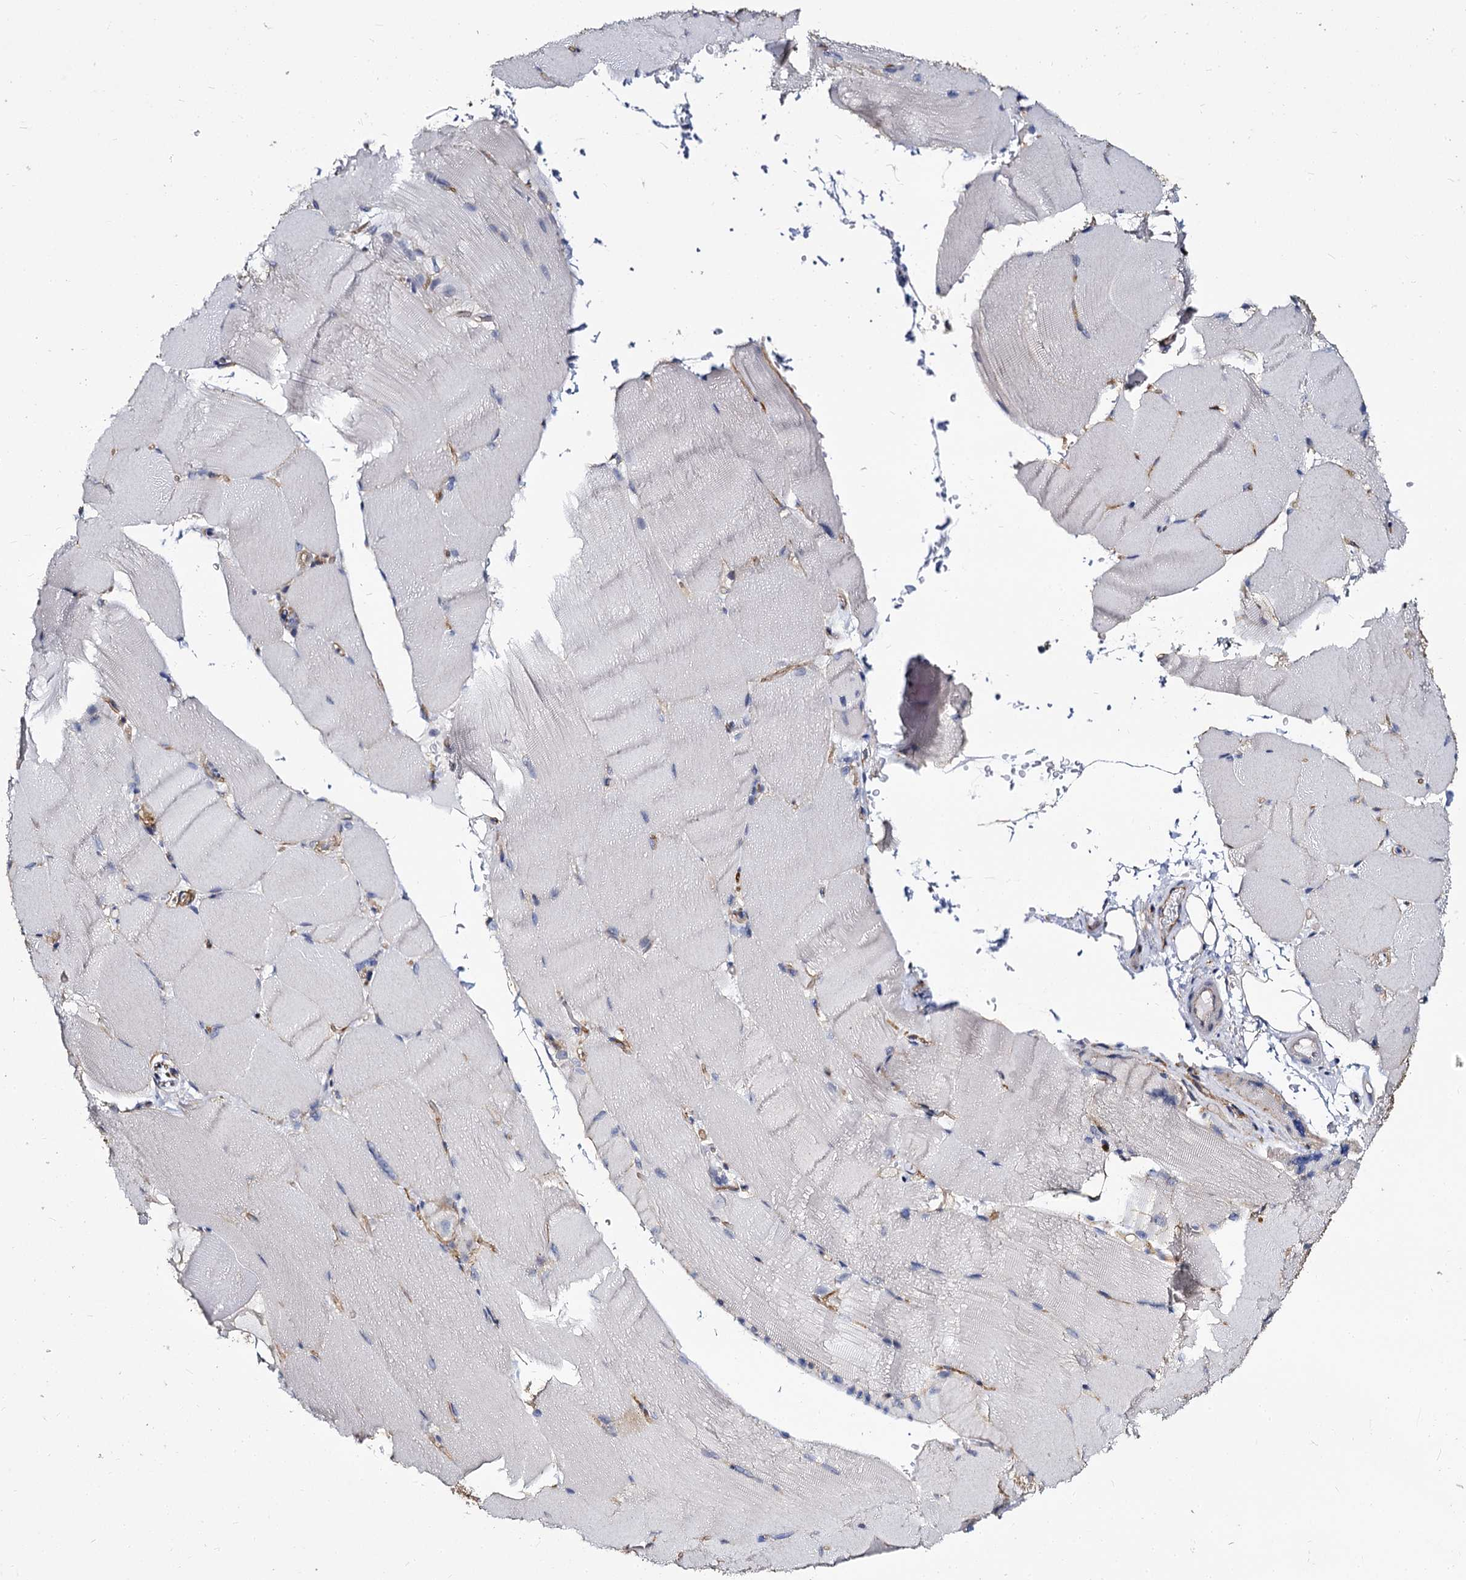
{"staining": {"intensity": "negative", "quantity": "none", "location": "none"}, "tissue": "skeletal muscle", "cell_type": "Myocytes", "image_type": "normal", "snomed": [{"axis": "morphology", "description": "Normal tissue, NOS"}, {"axis": "topography", "description": "Skeletal muscle"}, {"axis": "topography", "description": "Parathyroid gland"}], "caption": "Photomicrograph shows no significant protein expression in myocytes of benign skeletal muscle. (DAB immunohistochemistry (IHC) with hematoxylin counter stain).", "gene": "CBFB", "patient": {"sex": "female", "age": 37}}